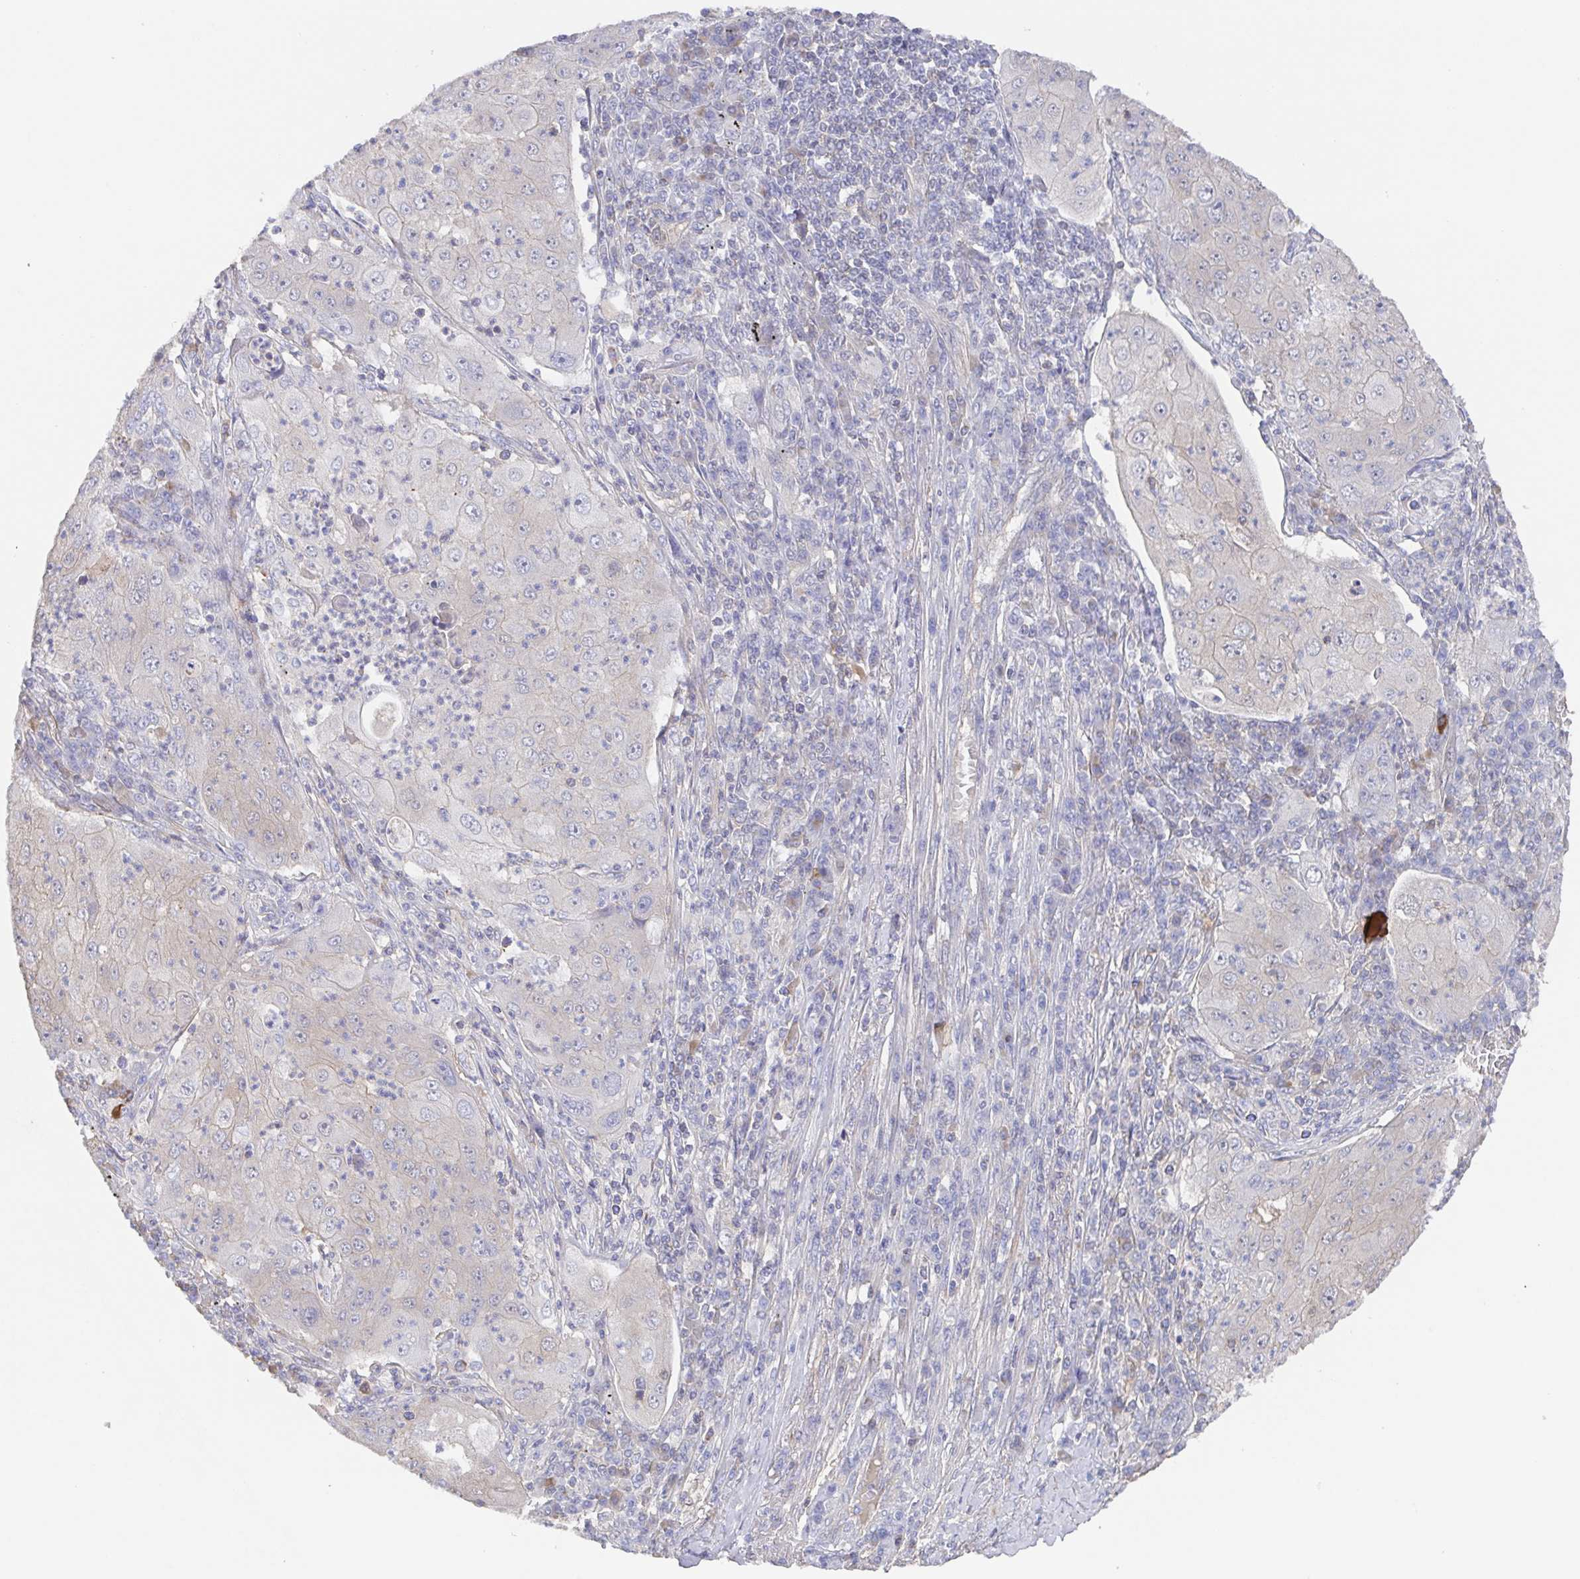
{"staining": {"intensity": "negative", "quantity": "none", "location": "none"}, "tissue": "lung cancer", "cell_type": "Tumor cells", "image_type": "cancer", "snomed": [{"axis": "morphology", "description": "Squamous cell carcinoma, NOS"}, {"axis": "topography", "description": "Lung"}], "caption": "Immunohistochemistry (IHC) photomicrograph of human lung squamous cell carcinoma stained for a protein (brown), which exhibits no positivity in tumor cells.", "gene": "AGFG2", "patient": {"sex": "female", "age": 59}}